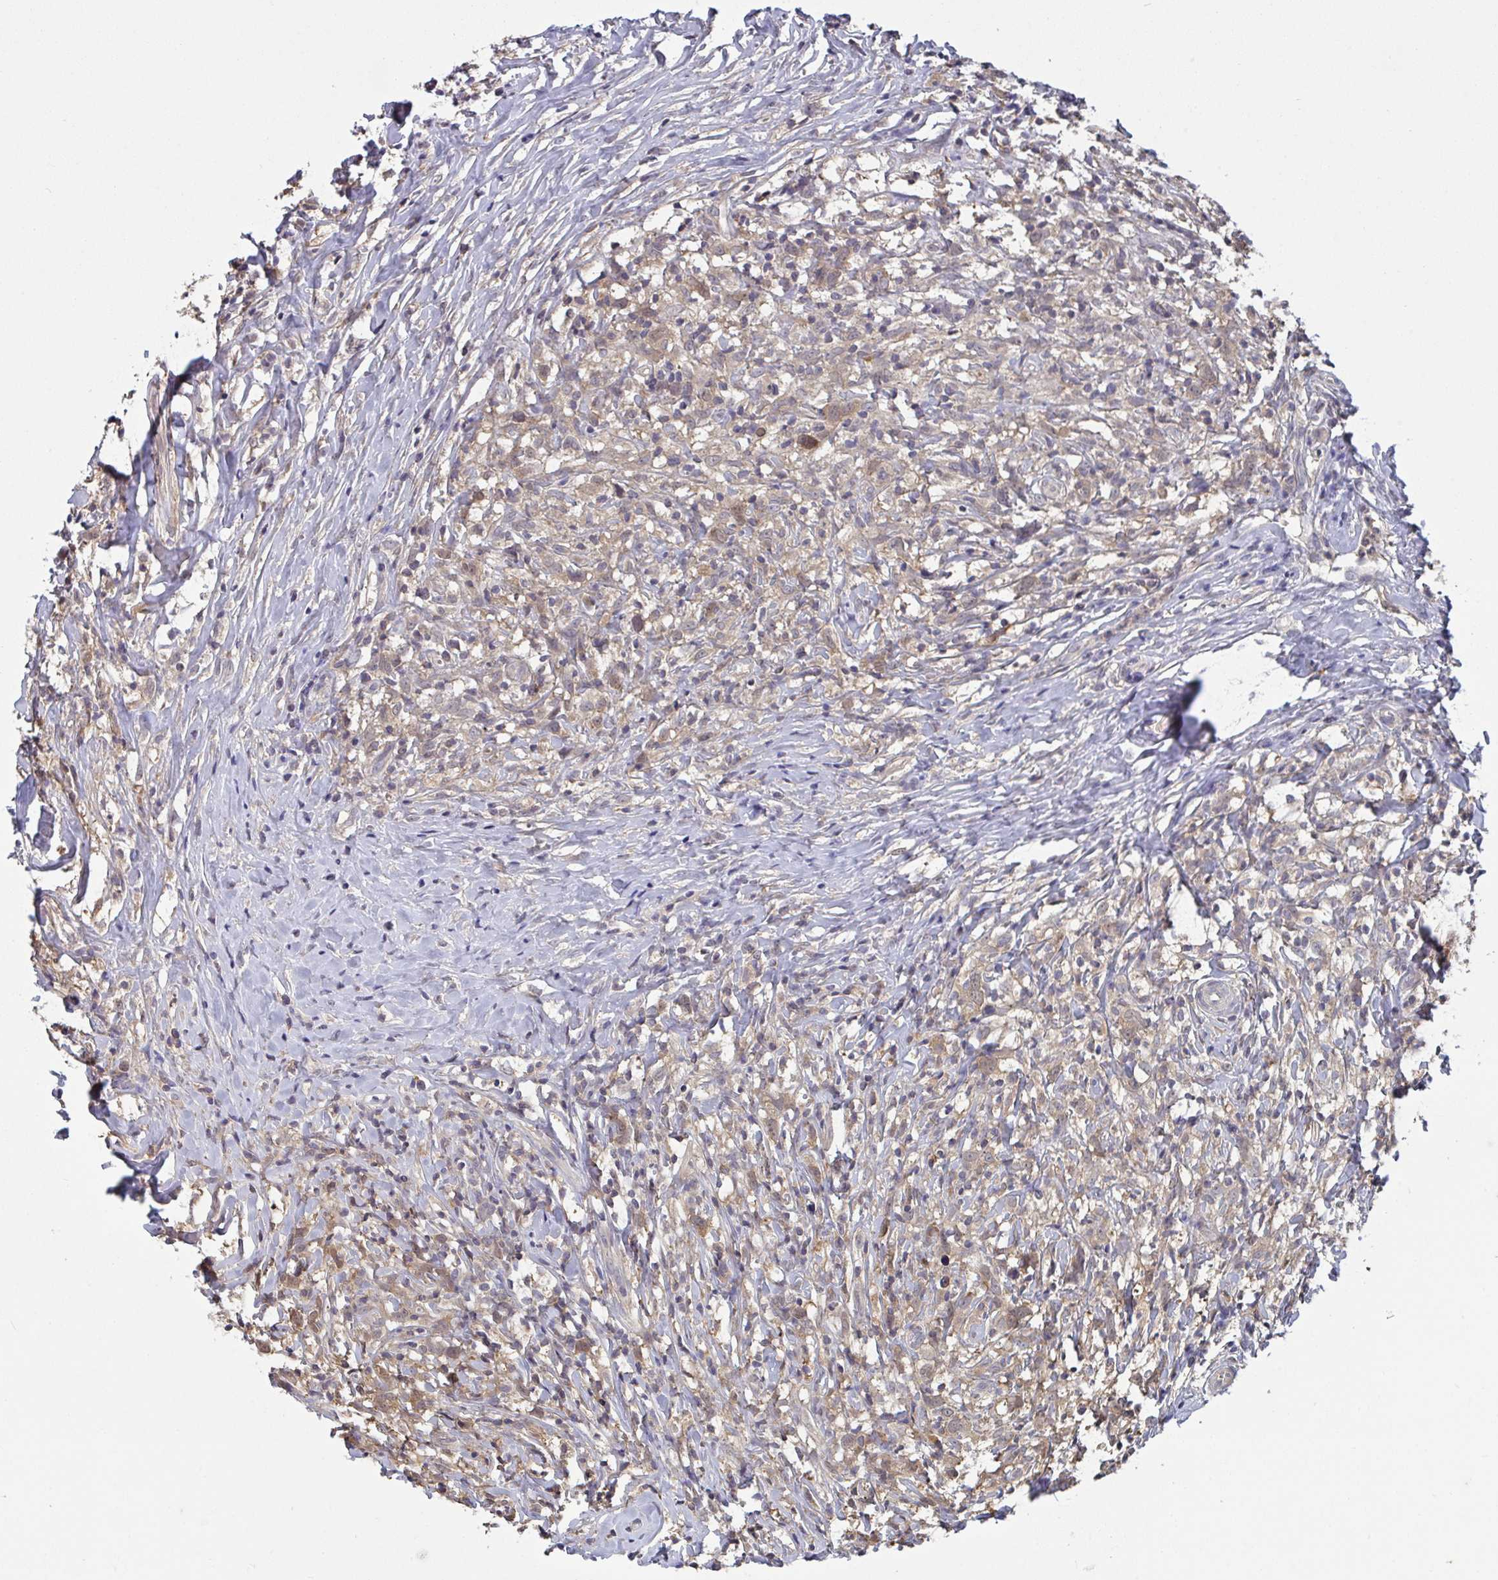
{"staining": {"intensity": "weak", "quantity": ">75%", "location": "cytoplasmic/membranous"}, "tissue": "lymphoma", "cell_type": "Tumor cells", "image_type": "cancer", "snomed": [{"axis": "morphology", "description": "Hodgkin's disease, NOS"}, {"axis": "topography", "description": "No Tissue"}], "caption": "Weak cytoplasmic/membranous expression for a protein is appreciated in about >75% of tumor cells of Hodgkin's disease using immunohistochemistry (IHC).", "gene": "TTC9C", "patient": {"sex": "female", "age": 21}}